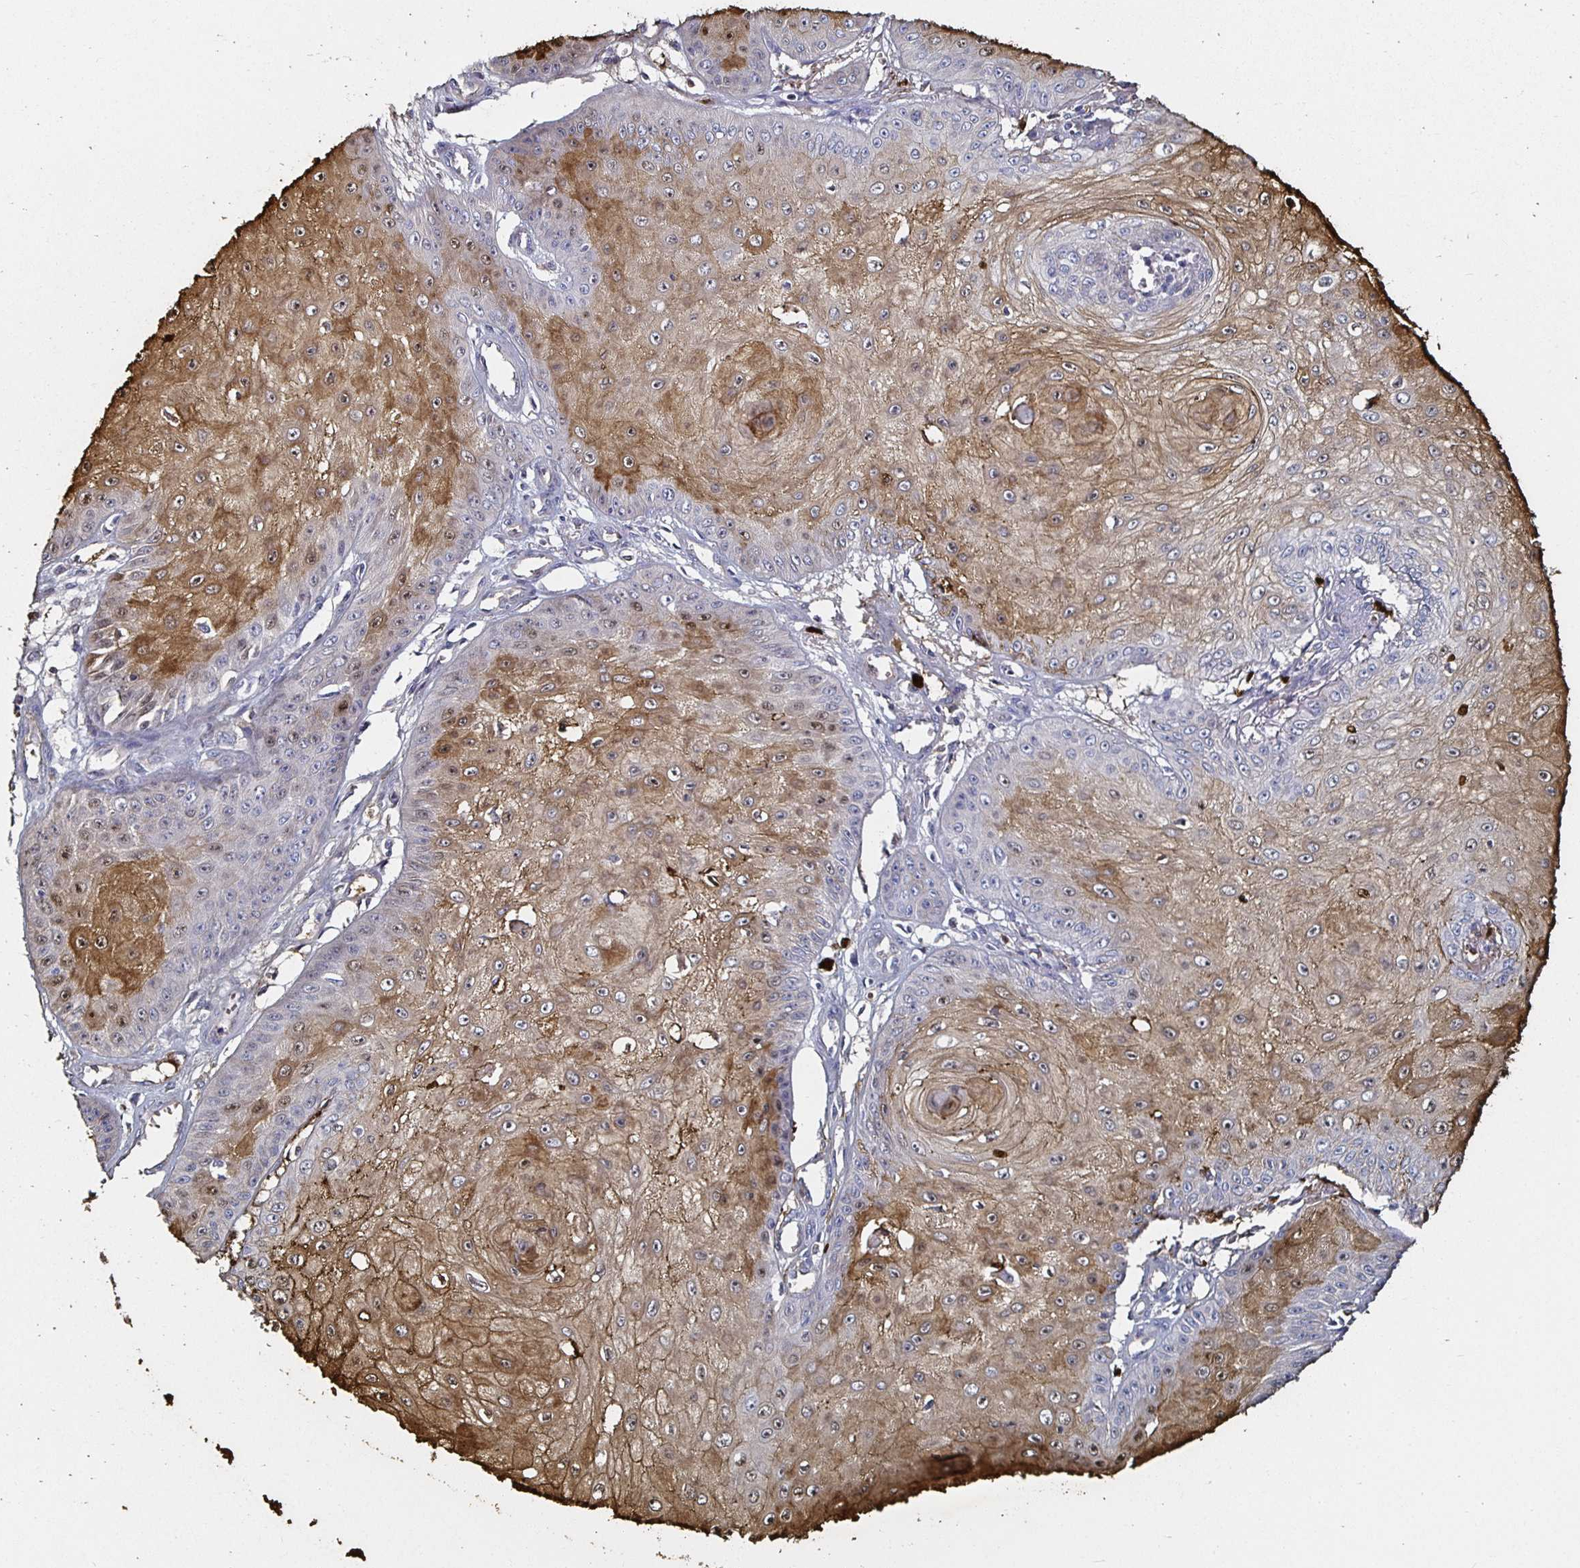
{"staining": {"intensity": "moderate", "quantity": "25%-75%", "location": "cytoplasmic/membranous,nuclear"}, "tissue": "skin cancer", "cell_type": "Tumor cells", "image_type": "cancer", "snomed": [{"axis": "morphology", "description": "Squamous cell carcinoma, NOS"}, {"axis": "topography", "description": "Skin"}], "caption": "This micrograph demonstrates immunohistochemistry (IHC) staining of skin cancer, with medium moderate cytoplasmic/membranous and nuclear expression in about 25%-75% of tumor cells.", "gene": "TLR4", "patient": {"sex": "male", "age": 70}}